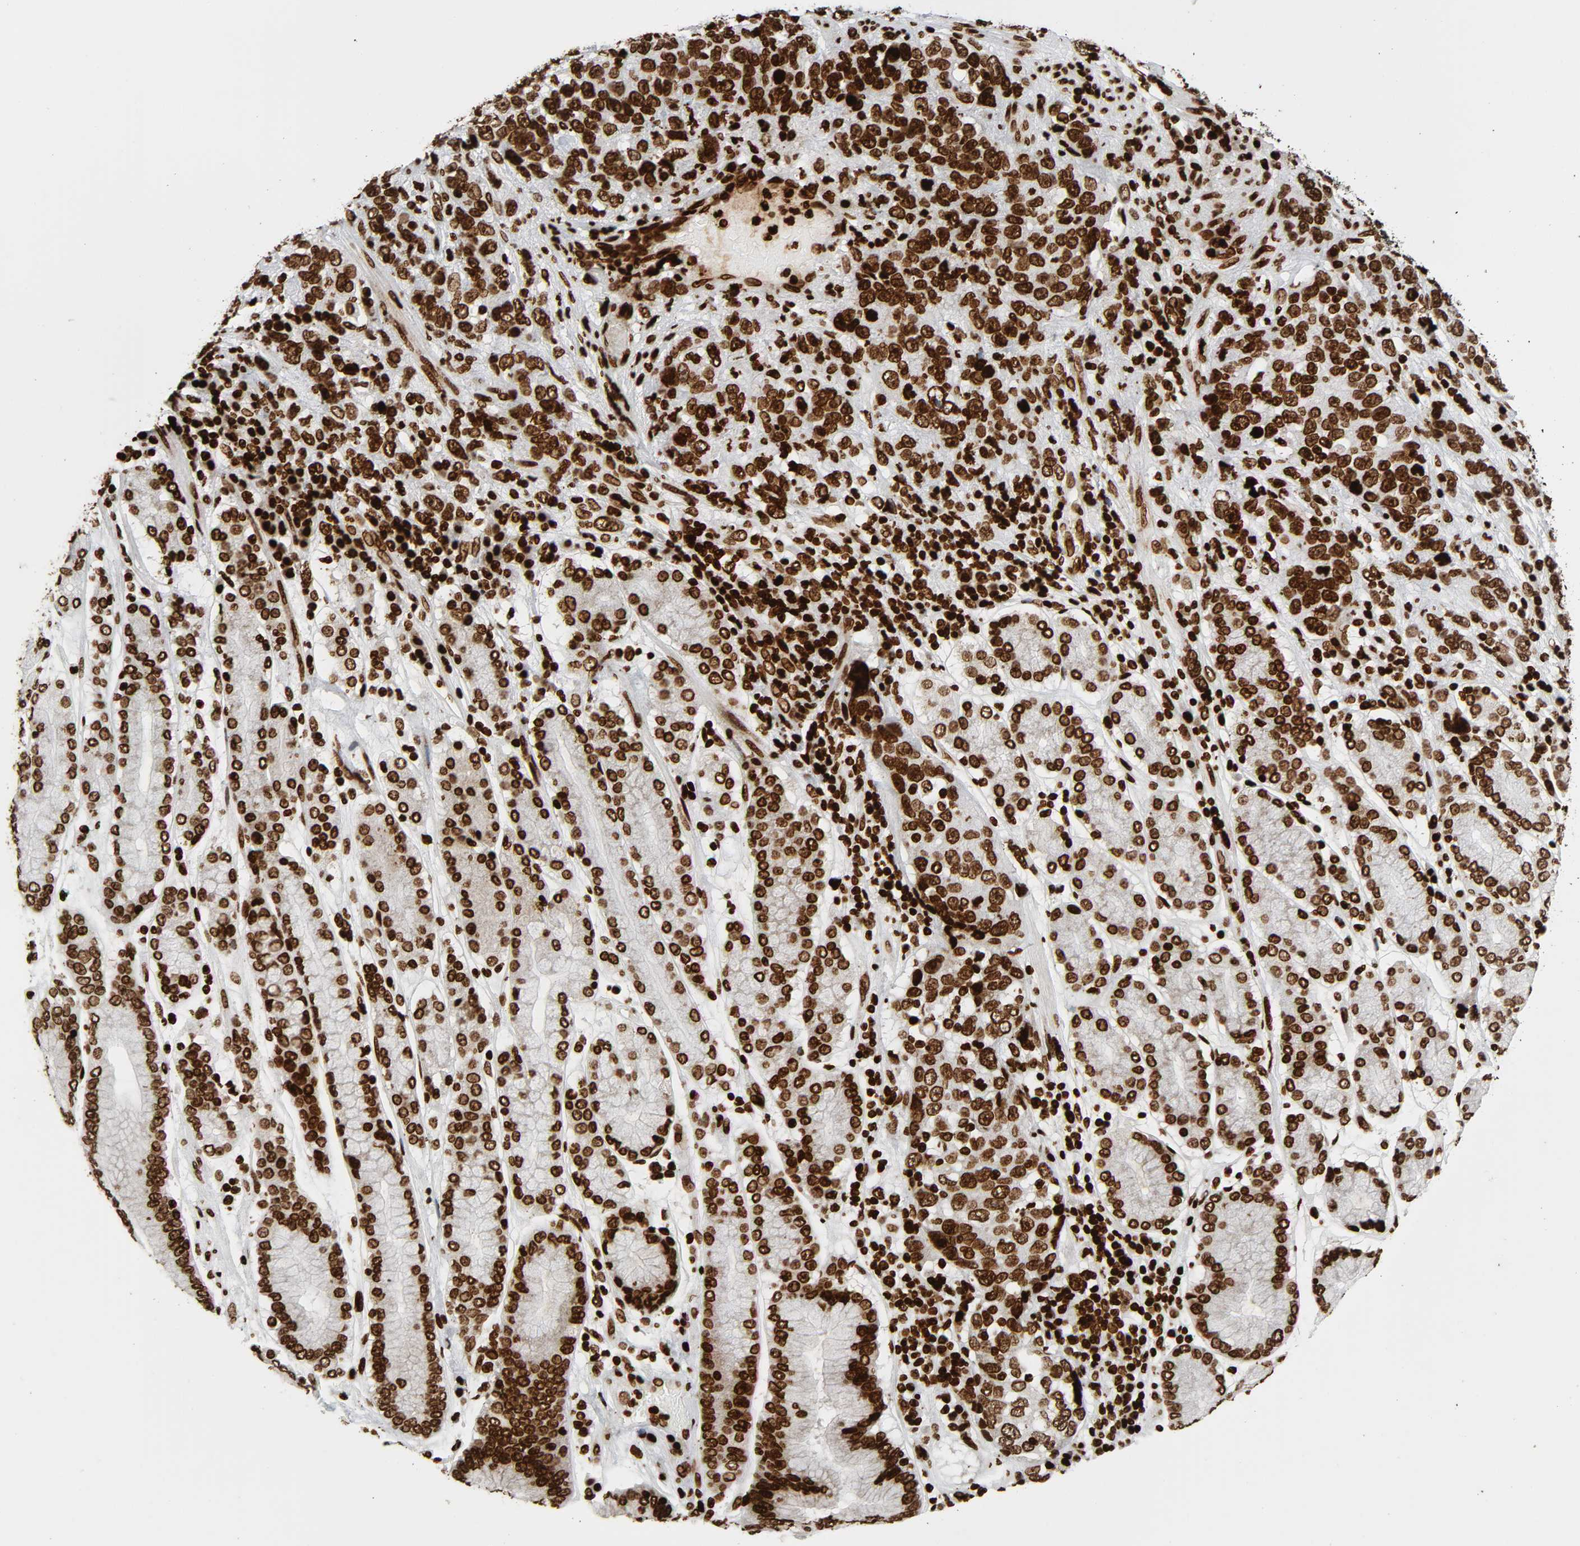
{"staining": {"intensity": "strong", "quantity": ">75%", "location": "nuclear"}, "tissue": "stomach cancer", "cell_type": "Tumor cells", "image_type": "cancer", "snomed": [{"axis": "morphology", "description": "Normal tissue, NOS"}, {"axis": "morphology", "description": "Adenocarcinoma, NOS"}, {"axis": "topography", "description": "Stomach"}], "caption": "Human adenocarcinoma (stomach) stained with a brown dye displays strong nuclear positive expression in about >75% of tumor cells.", "gene": "RXRA", "patient": {"sex": "male", "age": 48}}